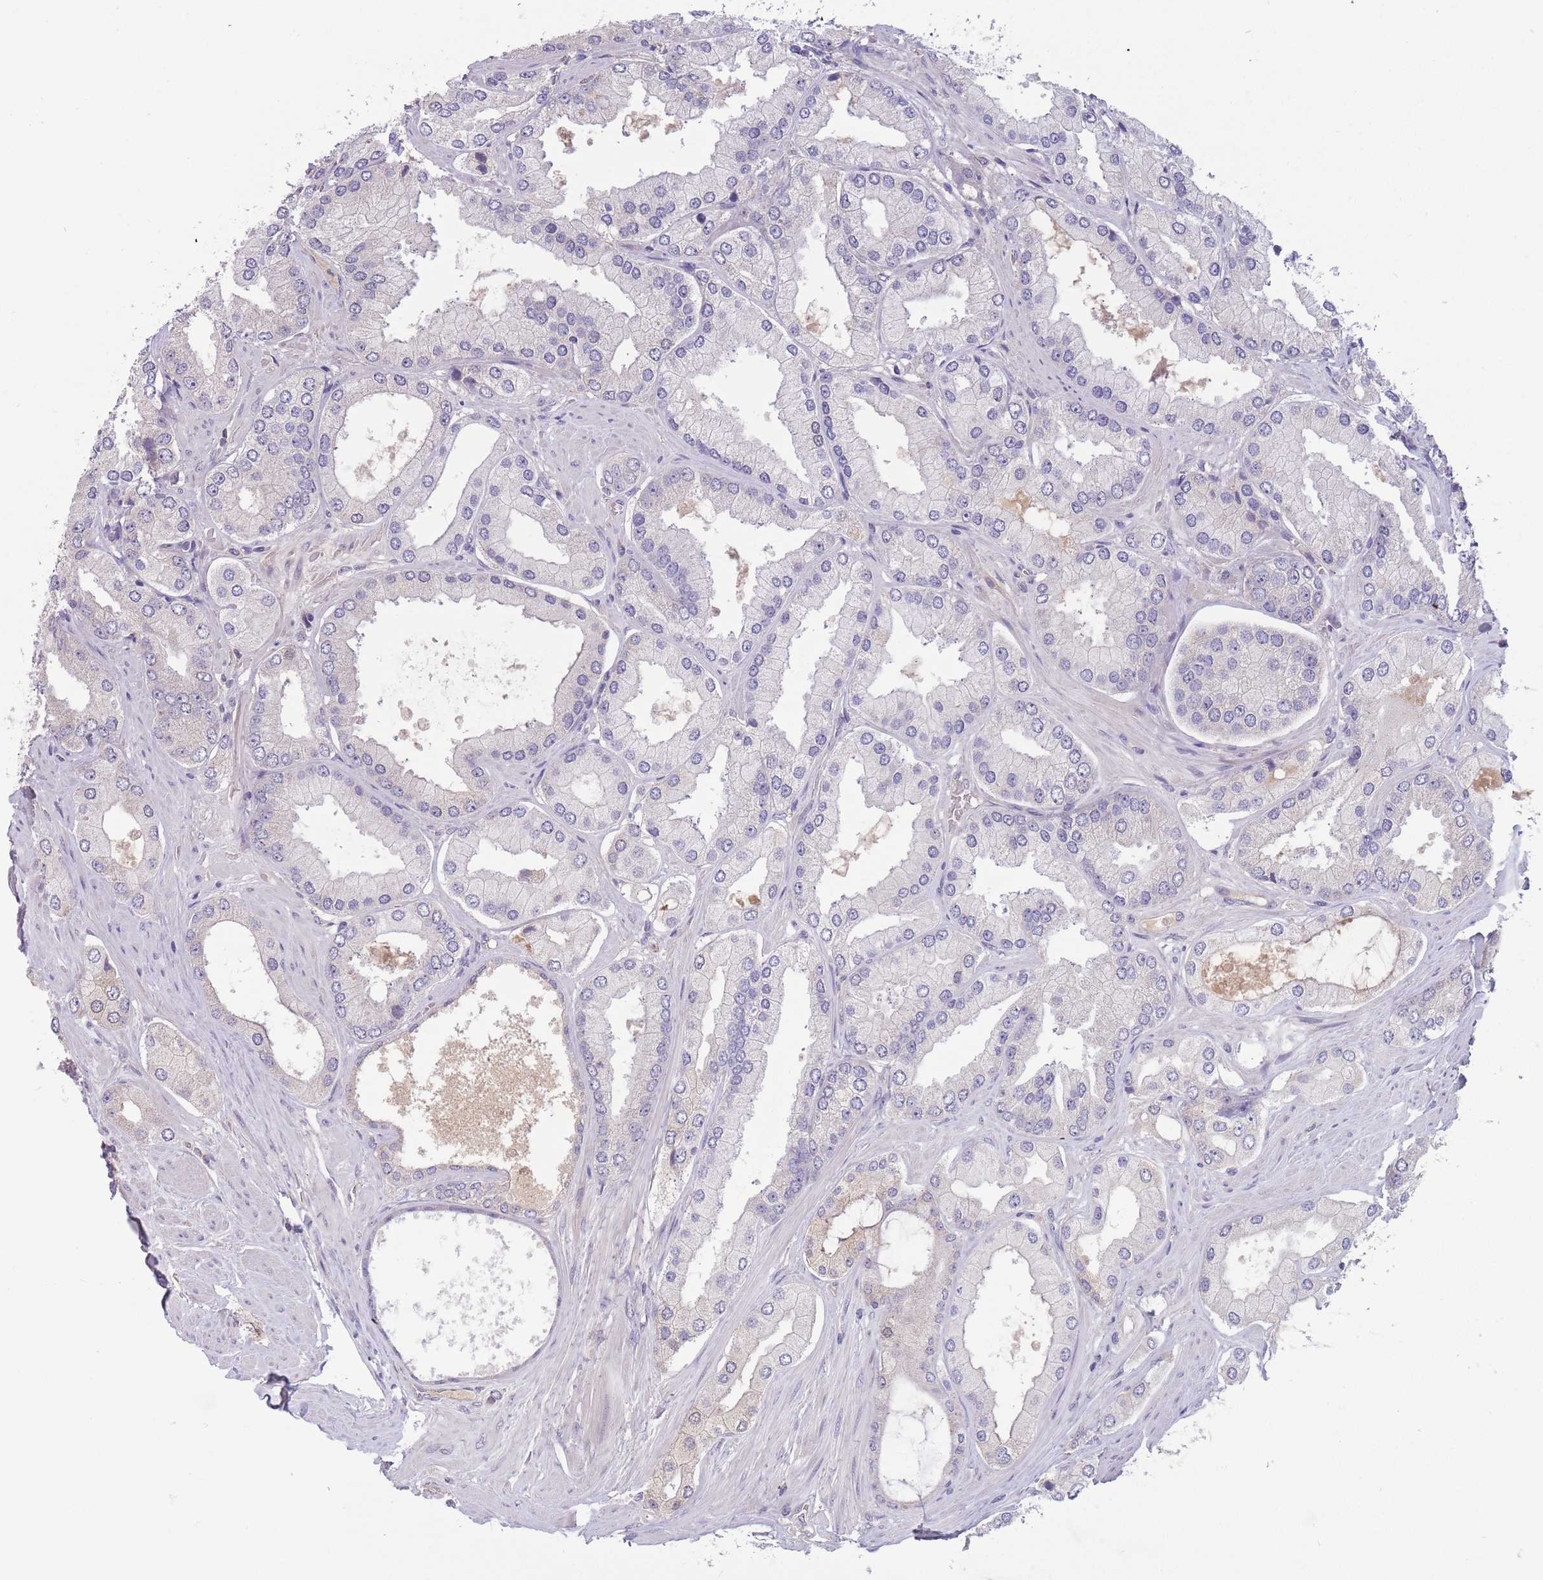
{"staining": {"intensity": "negative", "quantity": "none", "location": "none"}, "tissue": "prostate cancer", "cell_type": "Tumor cells", "image_type": "cancer", "snomed": [{"axis": "morphology", "description": "Adenocarcinoma, Low grade"}, {"axis": "topography", "description": "Prostate"}], "caption": "This is an IHC histopathology image of human adenocarcinoma (low-grade) (prostate). There is no staining in tumor cells.", "gene": "NDUFAF5", "patient": {"sex": "male", "age": 42}}